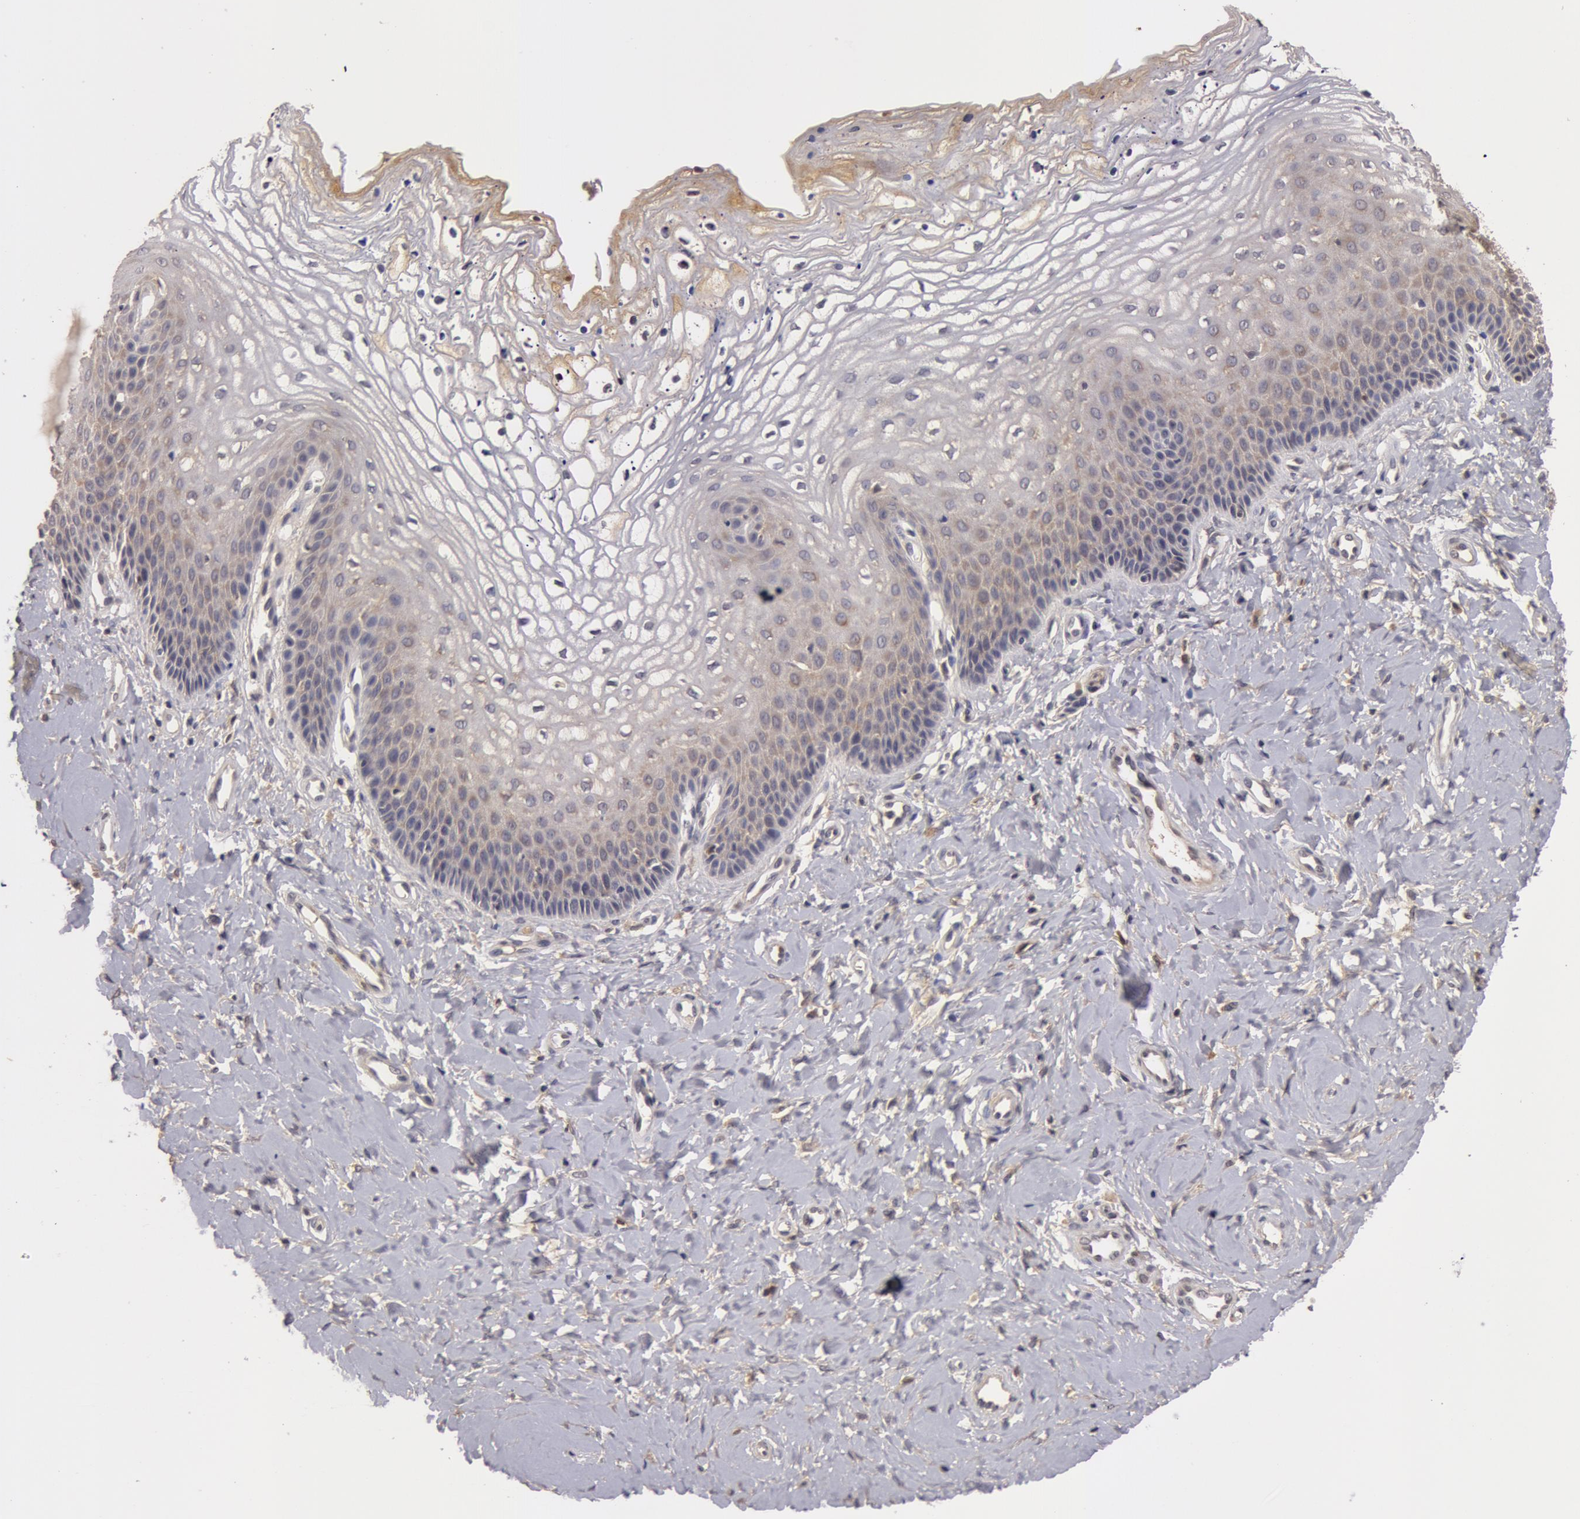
{"staining": {"intensity": "weak", "quantity": "25%-75%", "location": "cytoplasmic/membranous"}, "tissue": "vagina", "cell_type": "Squamous epithelial cells", "image_type": "normal", "snomed": [{"axis": "morphology", "description": "Normal tissue, NOS"}, {"axis": "topography", "description": "Vagina"}], "caption": "A photomicrograph of vagina stained for a protein shows weak cytoplasmic/membranous brown staining in squamous epithelial cells.", "gene": "BCHE", "patient": {"sex": "female", "age": 68}}